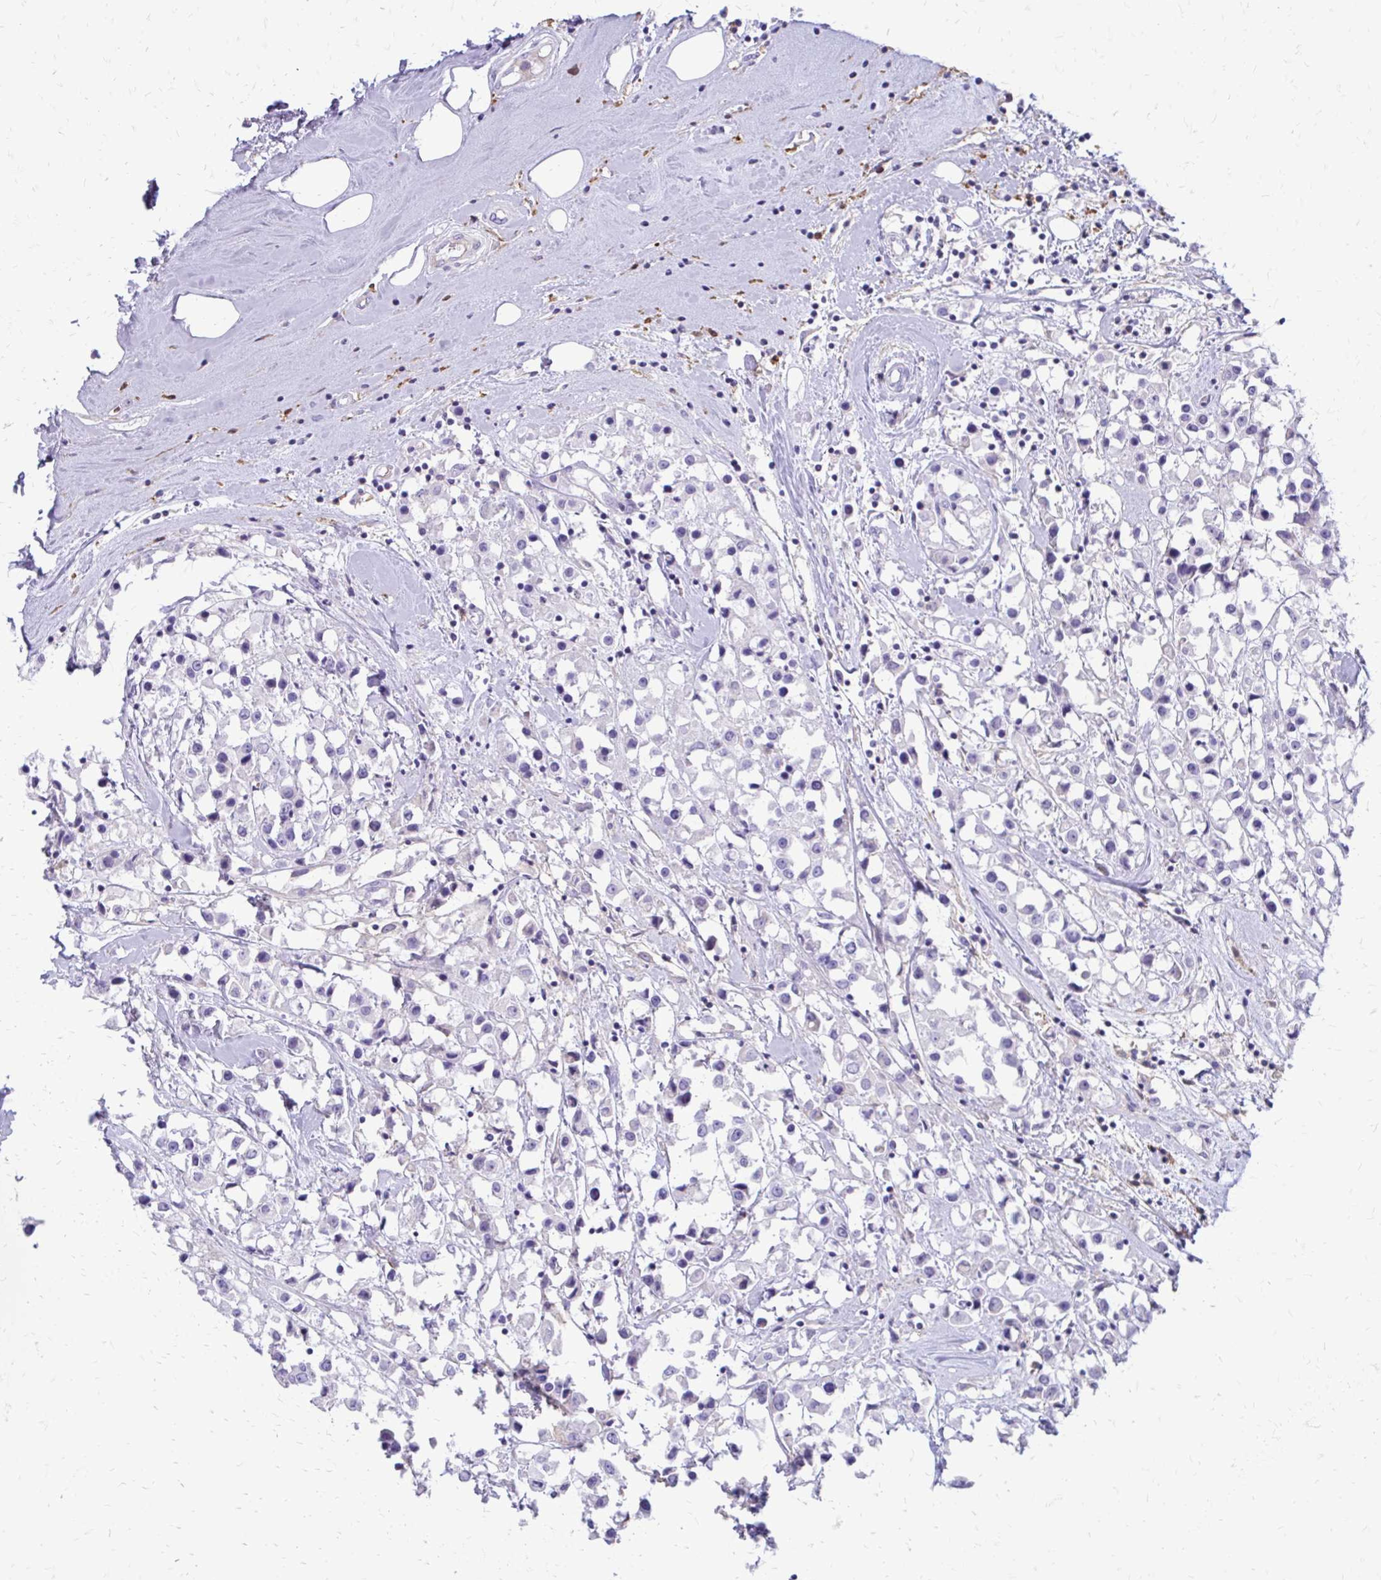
{"staining": {"intensity": "negative", "quantity": "none", "location": "none"}, "tissue": "breast cancer", "cell_type": "Tumor cells", "image_type": "cancer", "snomed": [{"axis": "morphology", "description": "Duct carcinoma"}, {"axis": "topography", "description": "Breast"}], "caption": "The histopathology image shows no significant positivity in tumor cells of breast cancer (infiltrating ductal carcinoma).", "gene": "SIGLEC11", "patient": {"sex": "female", "age": 61}}